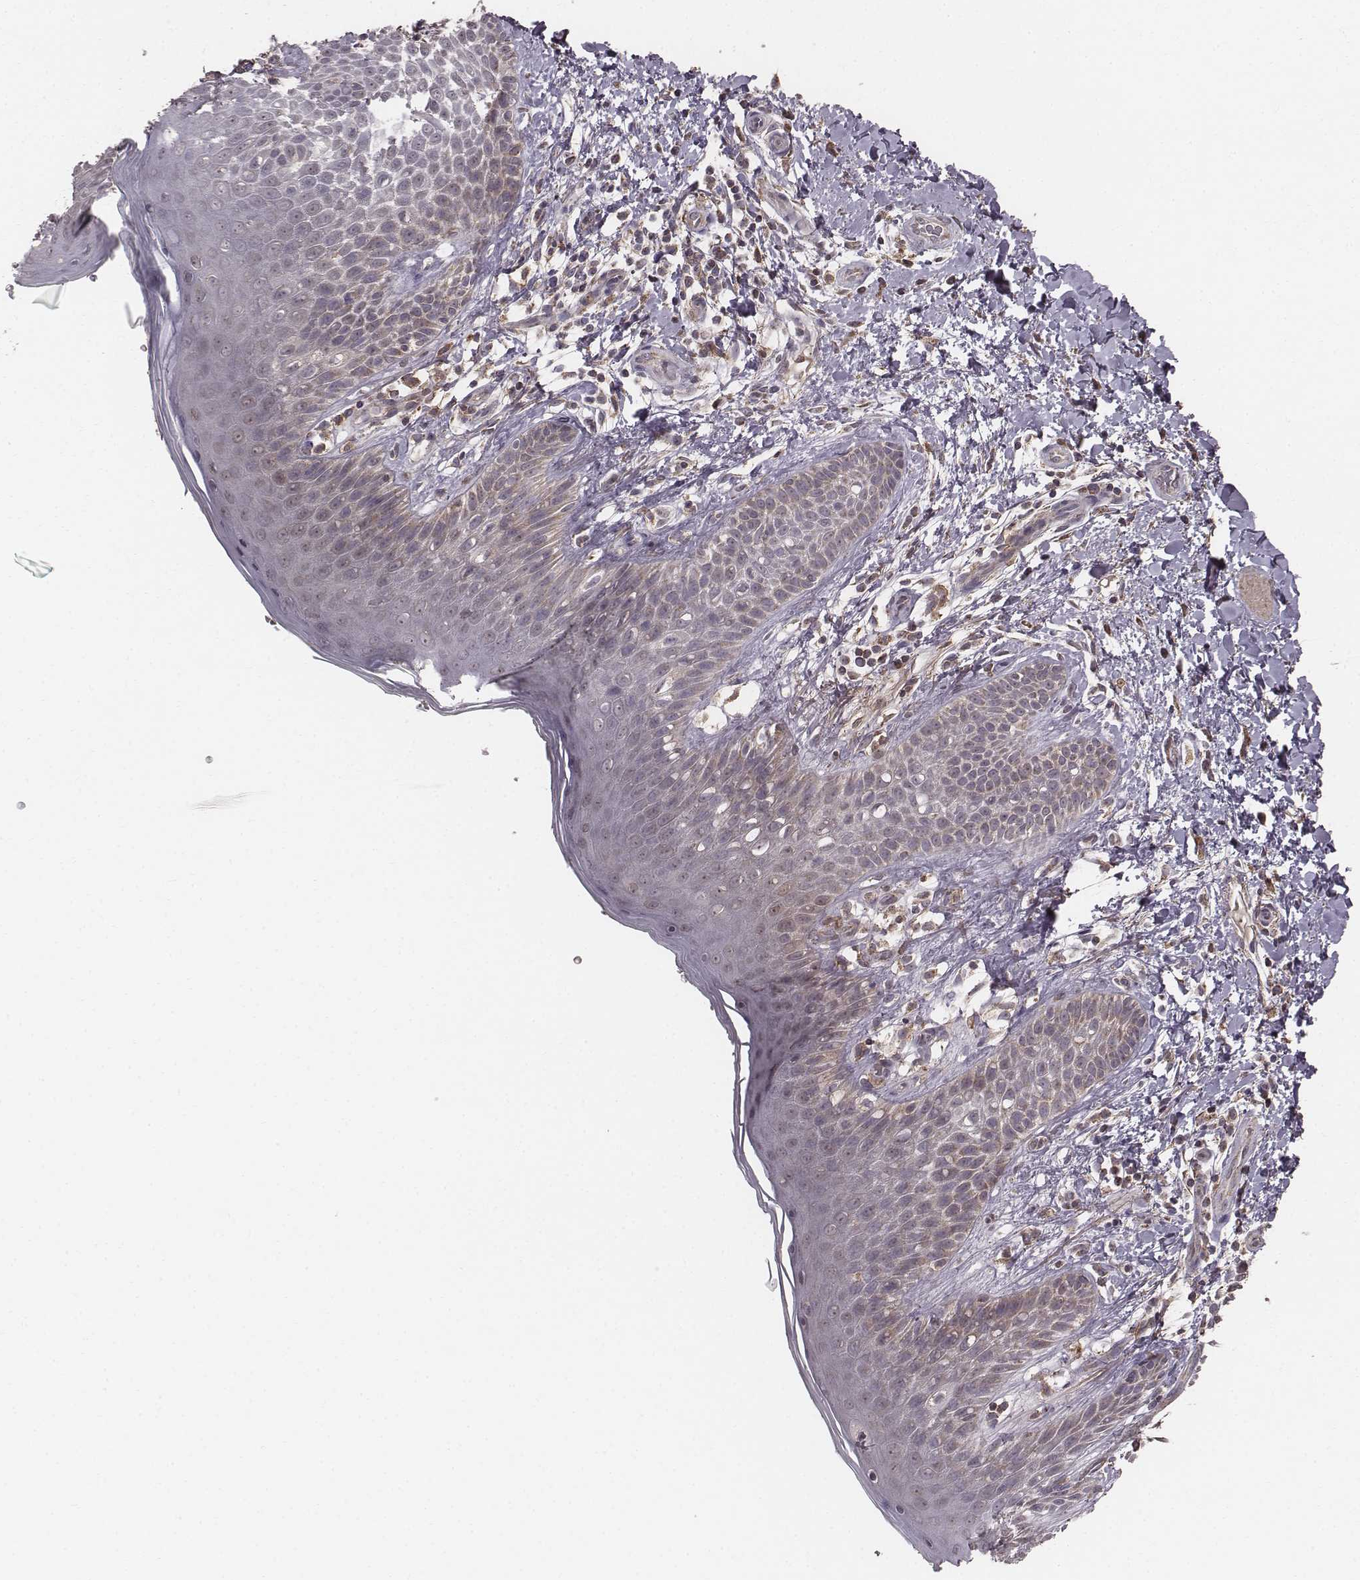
{"staining": {"intensity": "moderate", "quantity": "25%-75%", "location": "cytoplasmic/membranous"}, "tissue": "skin", "cell_type": "Epidermal cells", "image_type": "normal", "snomed": [{"axis": "morphology", "description": "Normal tissue, NOS"}, {"axis": "topography", "description": "Anal"}], "caption": "Unremarkable skin exhibits moderate cytoplasmic/membranous staining in approximately 25%-75% of epidermal cells.", "gene": "PDCD2L", "patient": {"sex": "male", "age": 36}}